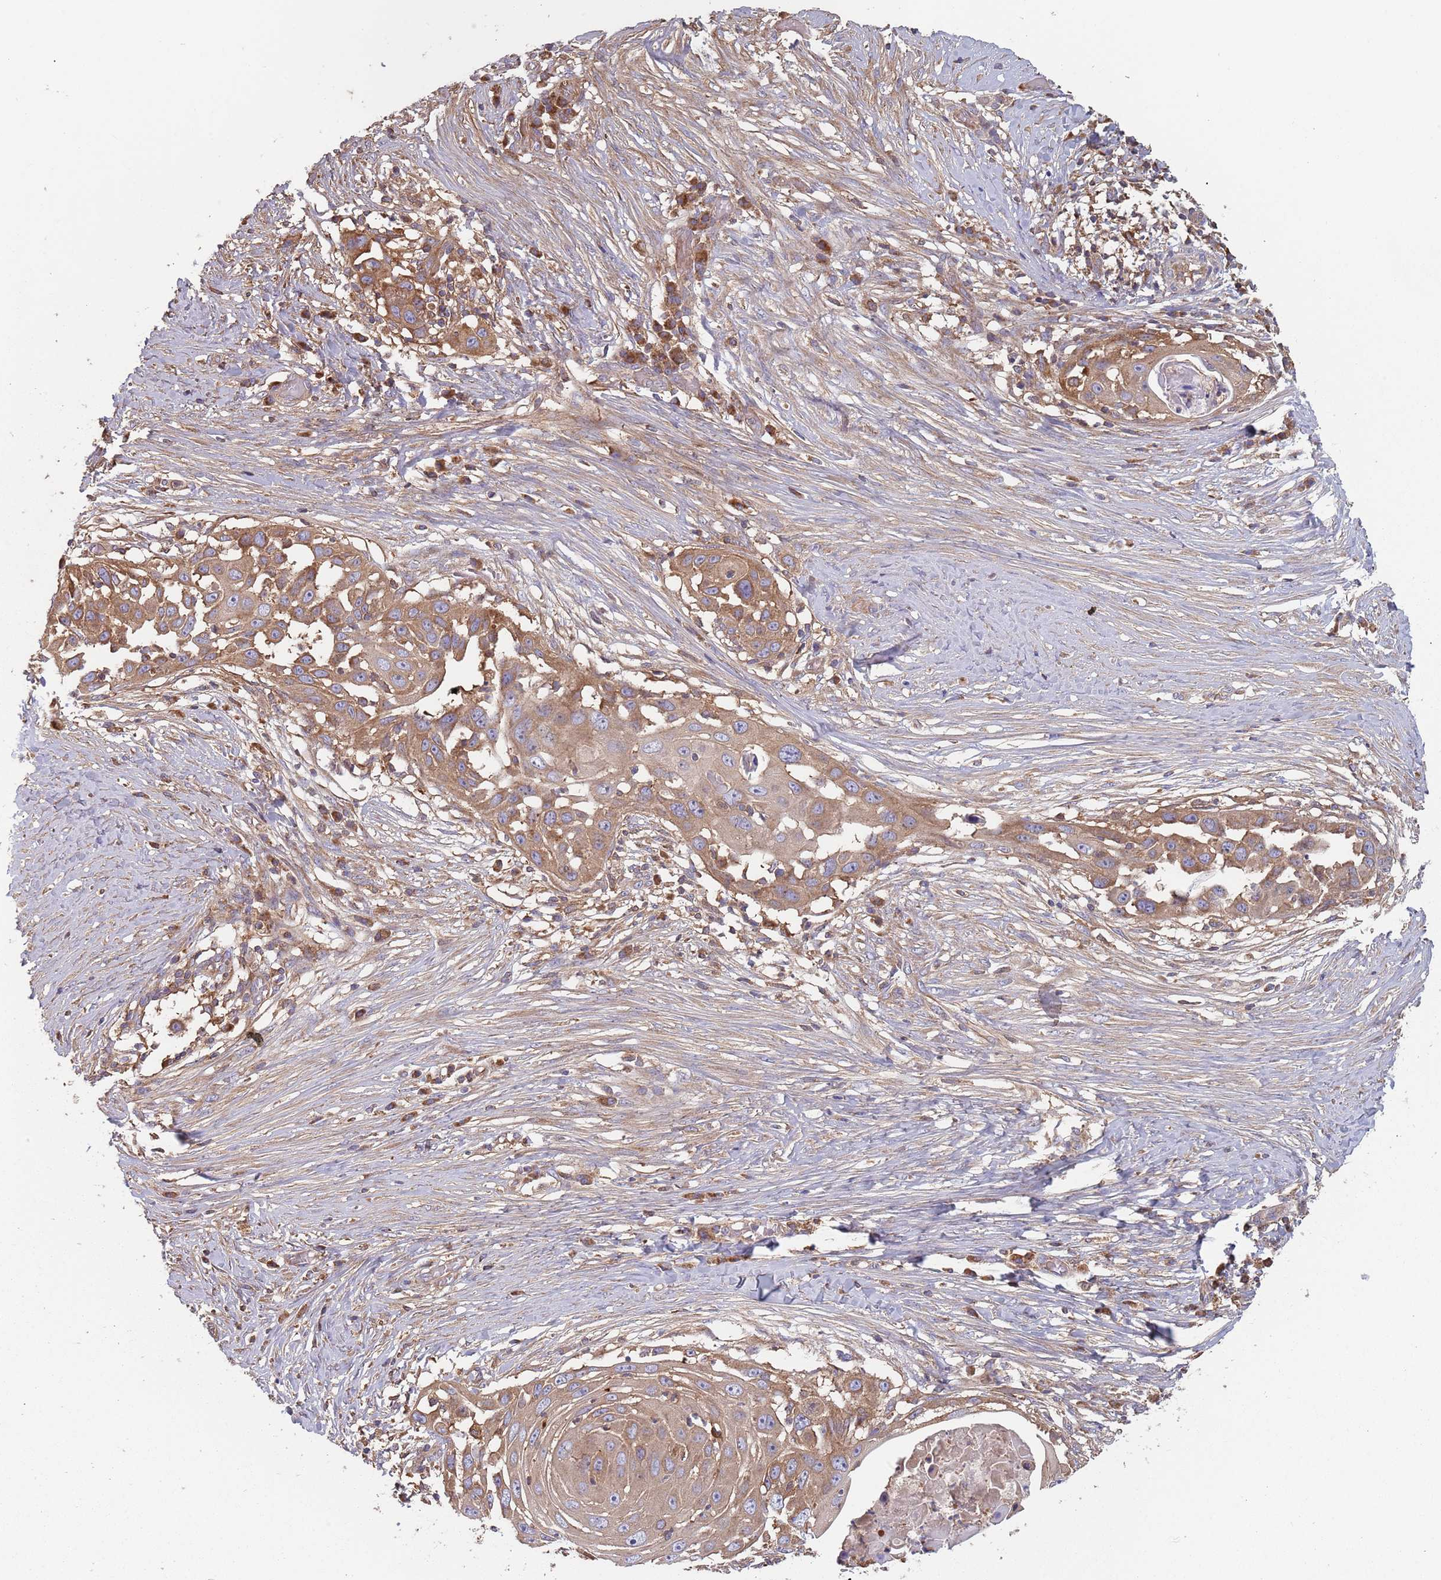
{"staining": {"intensity": "moderate", "quantity": "25%-75%", "location": "cytoplasmic/membranous"}, "tissue": "skin cancer", "cell_type": "Tumor cells", "image_type": "cancer", "snomed": [{"axis": "morphology", "description": "Squamous cell carcinoma, NOS"}, {"axis": "topography", "description": "Skin"}], "caption": "High-magnification brightfield microscopy of skin cancer stained with DAB (brown) and counterstained with hematoxylin (blue). tumor cells exhibit moderate cytoplasmic/membranous positivity is seen in about25%-75% of cells.", "gene": "GDI2", "patient": {"sex": "female", "age": 44}}